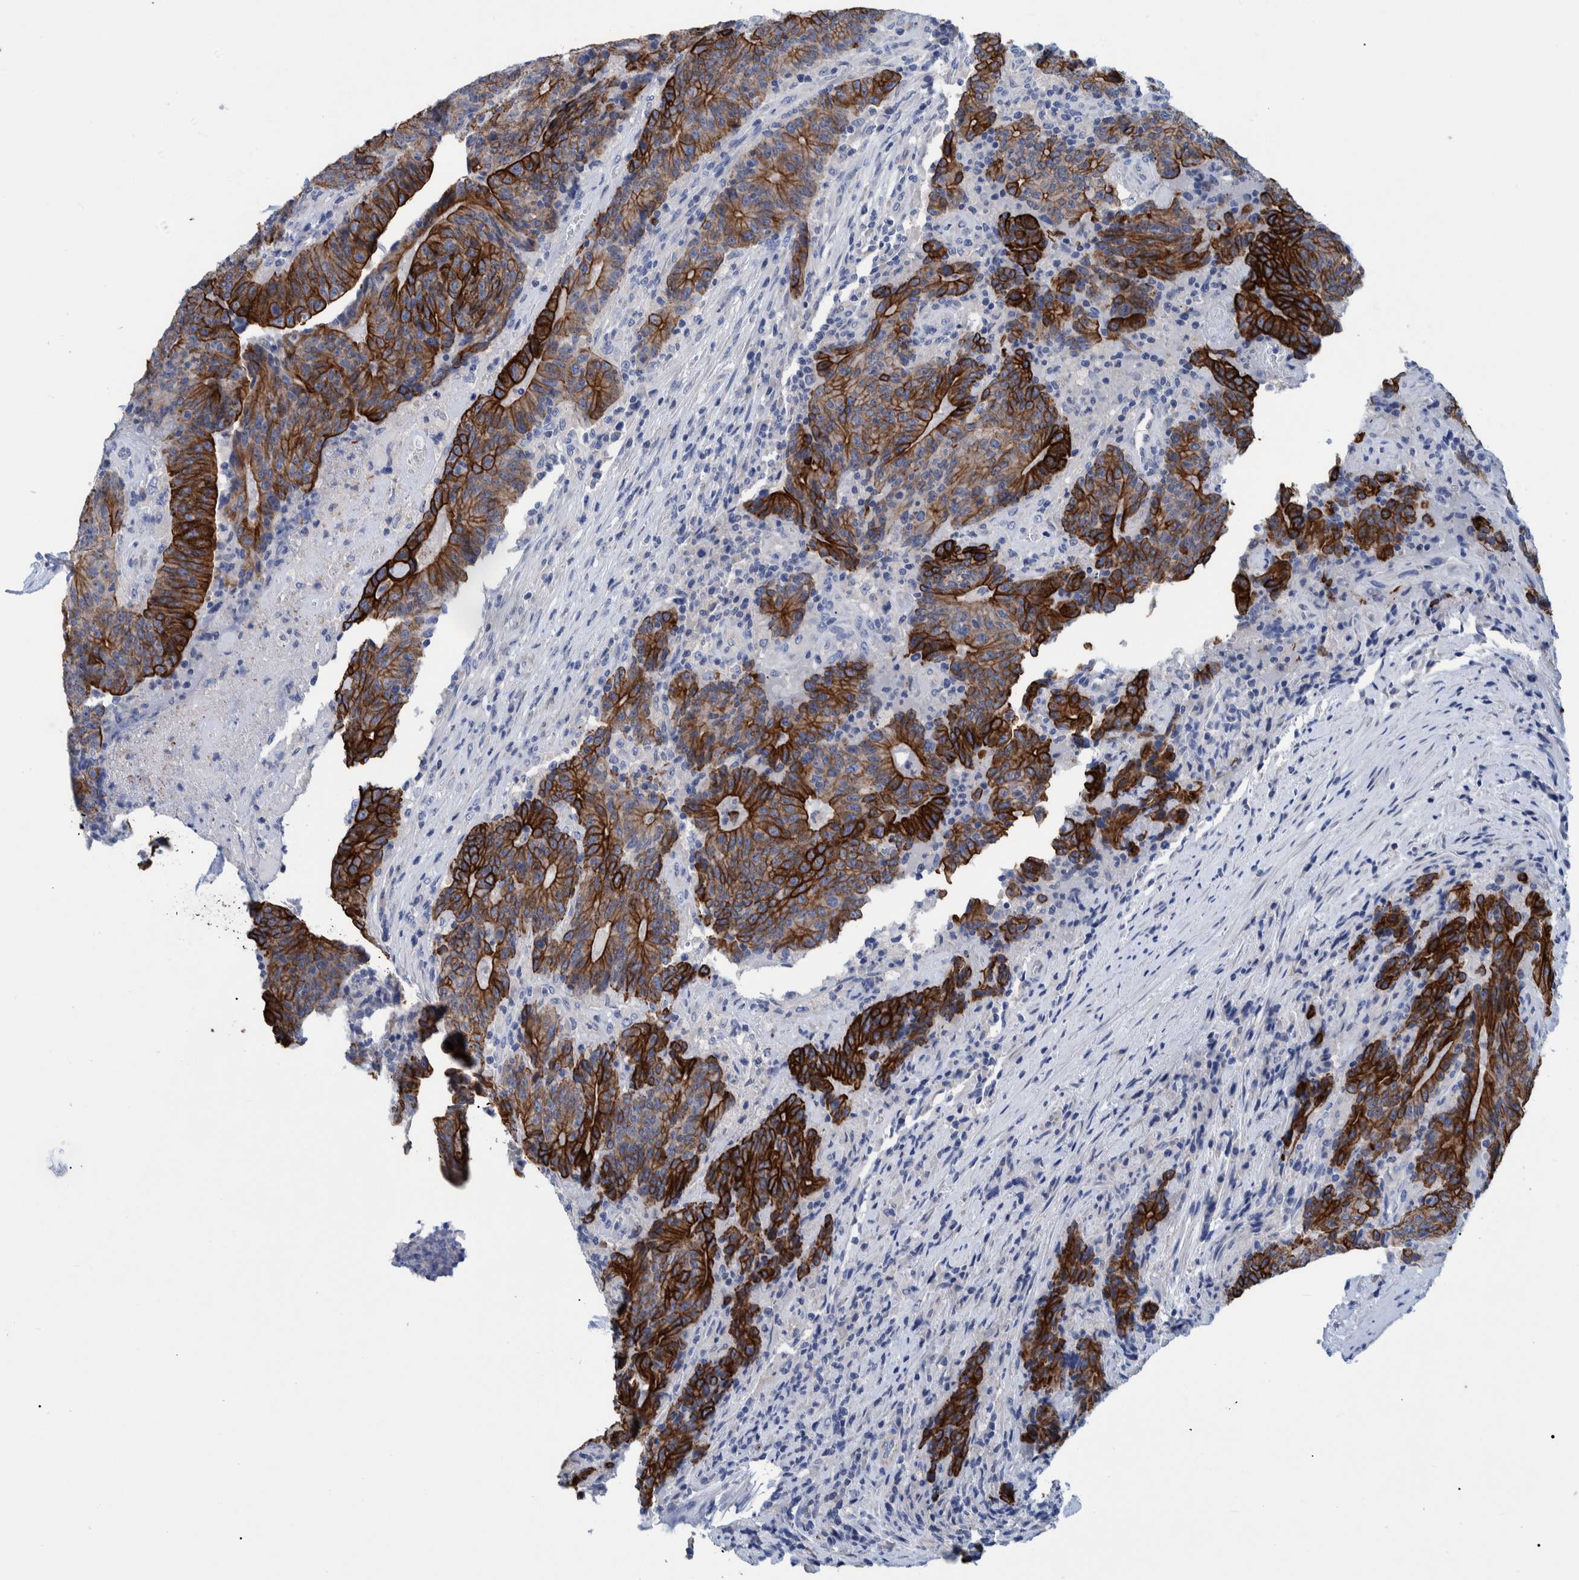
{"staining": {"intensity": "strong", "quantity": ">75%", "location": "cytoplasmic/membranous"}, "tissue": "colorectal cancer", "cell_type": "Tumor cells", "image_type": "cancer", "snomed": [{"axis": "morphology", "description": "Normal tissue, NOS"}, {"axis": "morphology", "description": "Adenocarcinoma, NOS"}, {"axis": "topography", "description": "Colon"}], "caption": "Colorectal adenocarcinoma stained with IHC displays strong cytoplasmic/membranous staining in about >75% of tumor cells. (brown staining indicates protein expression, while blue staining denotes nuclei).", "gene": "MKS1", "patient": {"sex": "female", "age": 75}}